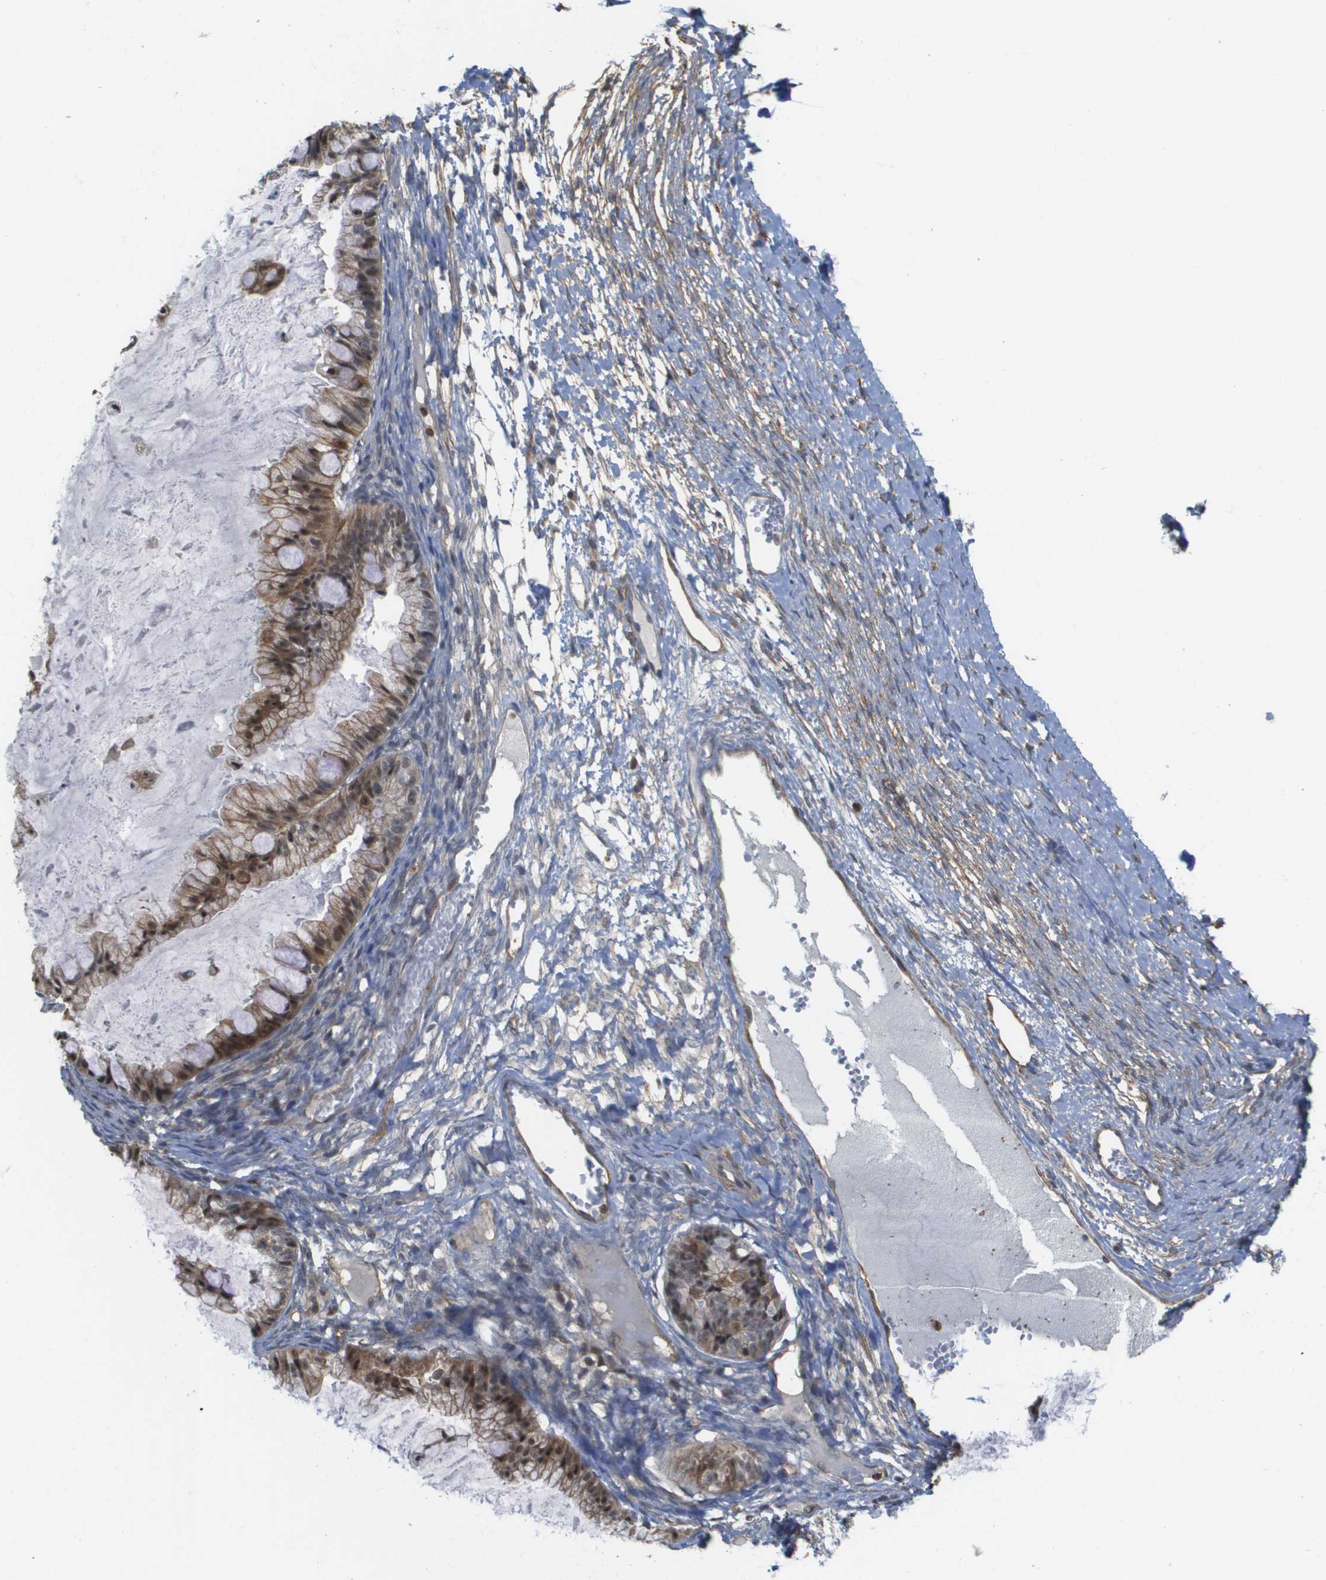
{"staining": {"intensity": "moderate", "quantity": "25%-75%", "location": "cytoplasmic/membranous,nuclear"}, "tissue": "ovarian cancer", "cell_type": "Tumor cells", "image_type": "cancer", "snomed": [{"axis": "morphology", "description": "Cystadenocarcinoma, mucinous, NOS"}, {"axis": "topography", "description": "Ovary"}], "caption": "Immunohistochemical staining of human mucinous cystadenocarcinoma (ovarian) demonstrates moderate cytoplasmic/membranous and nuclear protein positivity in approximately 25%-75% of tumor cells. The protein is stained brown, and the nuclei are stained in blue (DAB (3,3'-diaminobenzidine) IHC with brightfield microscopy, high magnification).", "gene": "RNF112", "patient": {"sex": "female", "age": 57}}